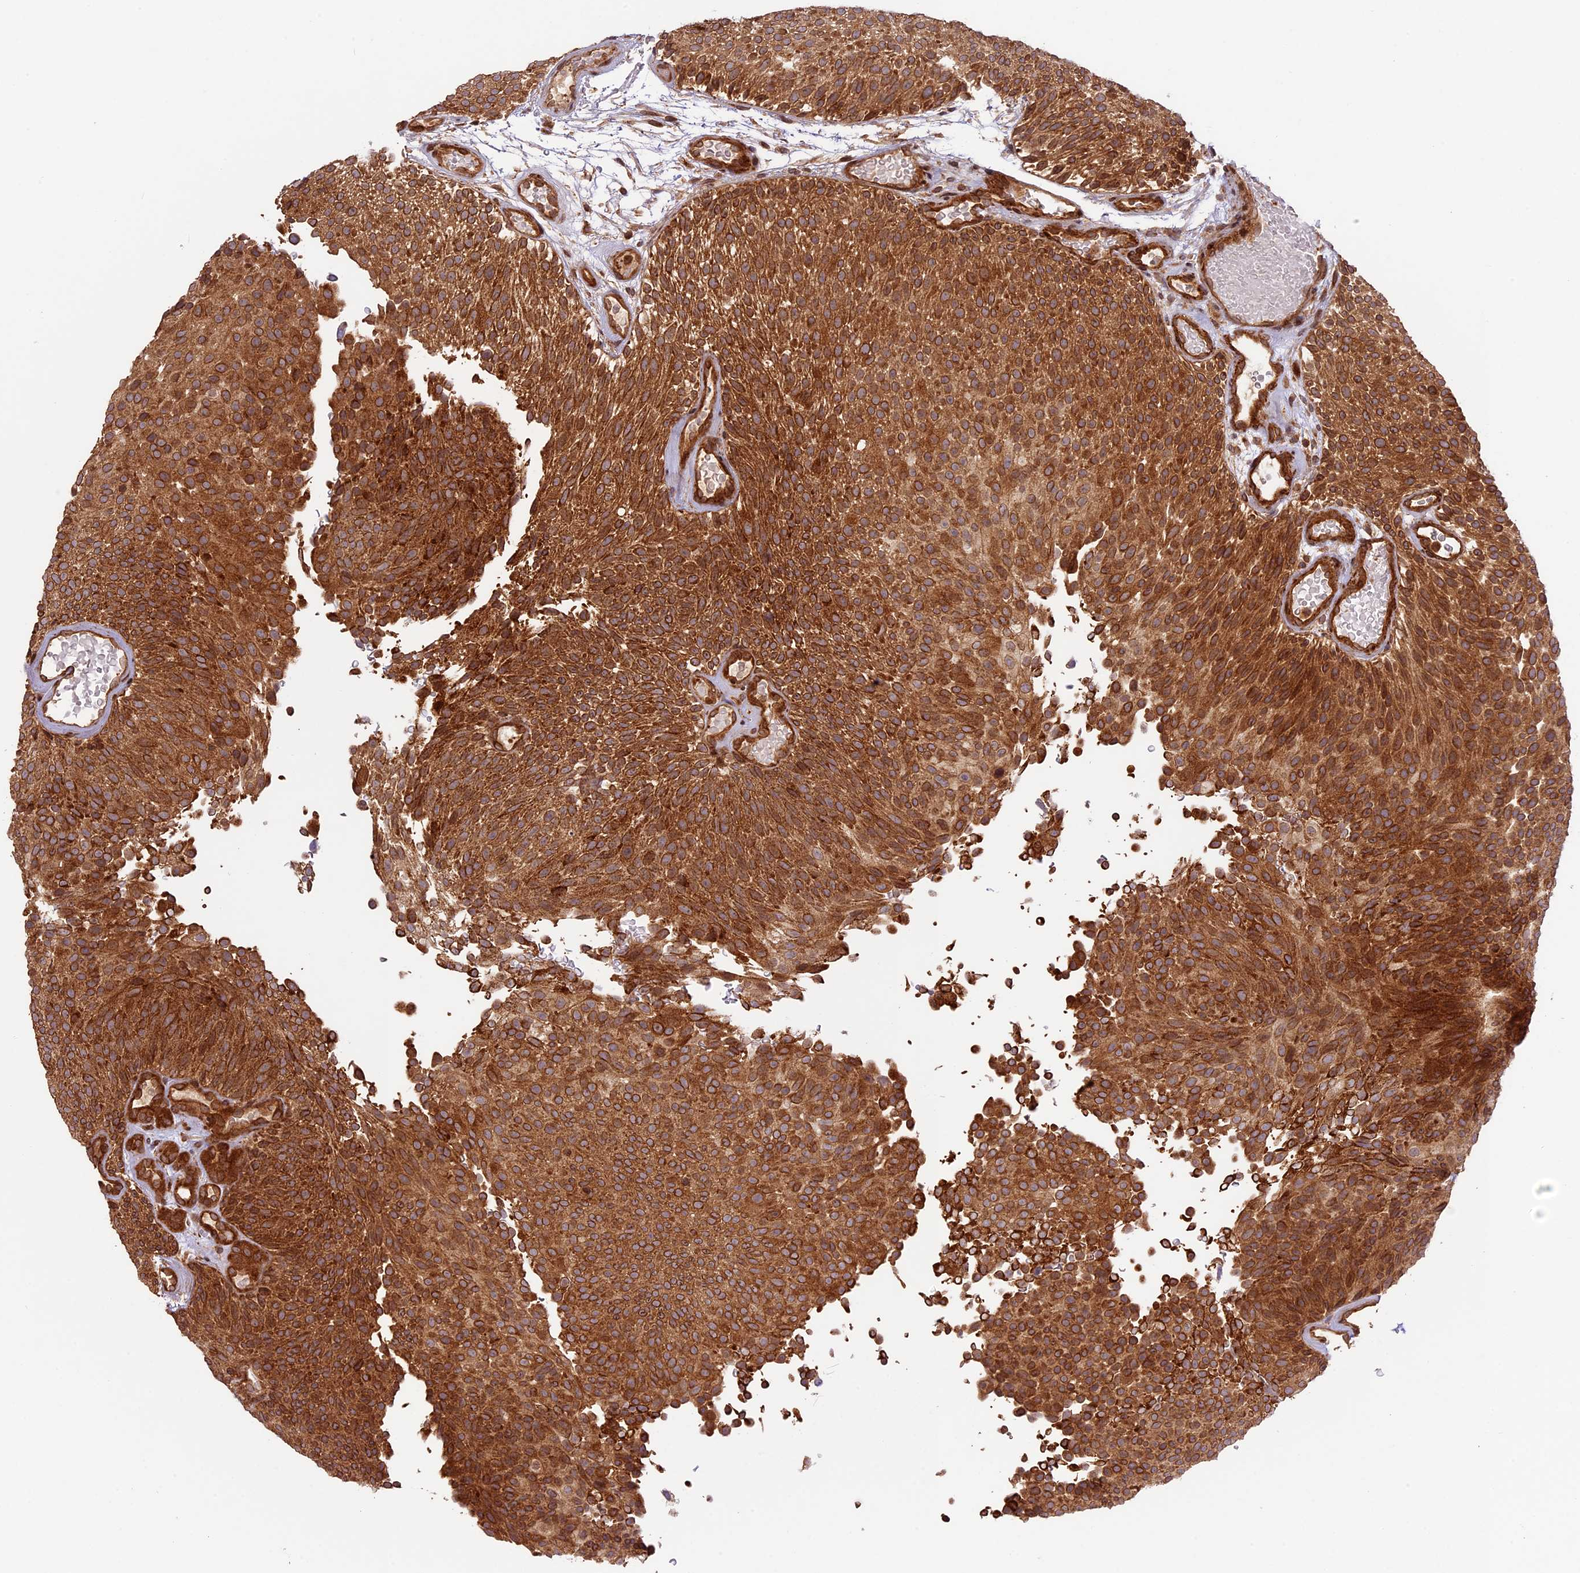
{"staining": {"intensity": "strong", "quantity": ">75%", "location": "cytoplasmic/membranous"}, "tissue": "urothelial cancer", "cell_type": "Tumor cells", "image_type": "cancer", "snomed": [{"axis": "morphology", "description": "Urothelial carcinoma, Low grade"}, {"axis": "topography", "description": "Urinary bladder"}], "caption": "Immunohistochemical staining of human urothelial cancer displays high levels of strong cytoplasmic/membranous protein staining in approximately >75% of tumor cells.", "gene": "DGKH", "patient": {"sex": "male", "age": 78}}